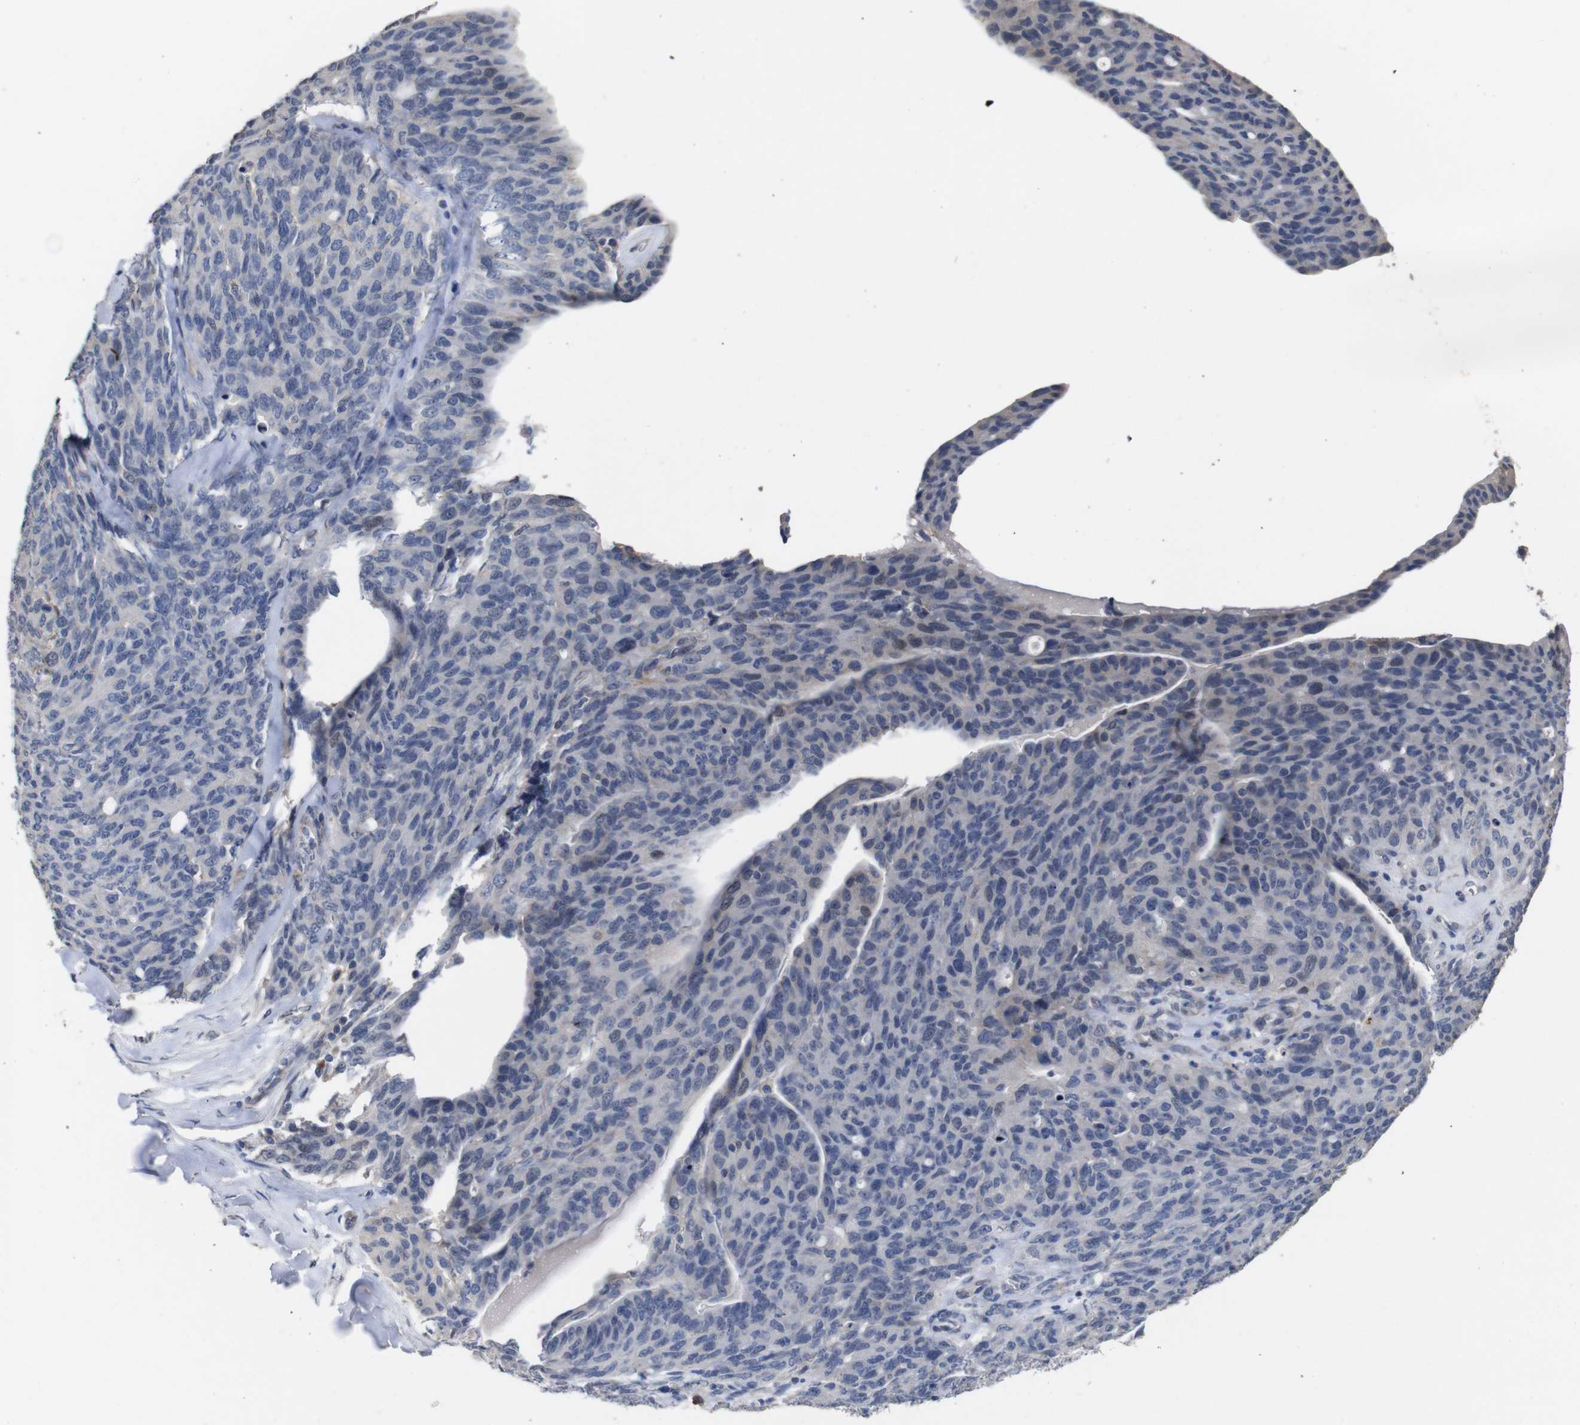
{"staining": {"intensity": "negative", "quantity": "none", "location": "none"}, "tissue": "ovarian cancer", "cell_type": "Tumor cells", "image_type": "cancer", "snomed": [{"axis": "morphology", "description": "Carcinoma, endometroid"}, {"axis": "topography", "description": "Ovary"}], "caption": "An immunohistochemistry (IHC) image of endometroid carcinoma (ovarian) is shown. There is no staining in tumor cells of endometroid carcinoma (ovarian).", "gene": "TCEAL9", "patient": {"sex": "female", "age": 60}}